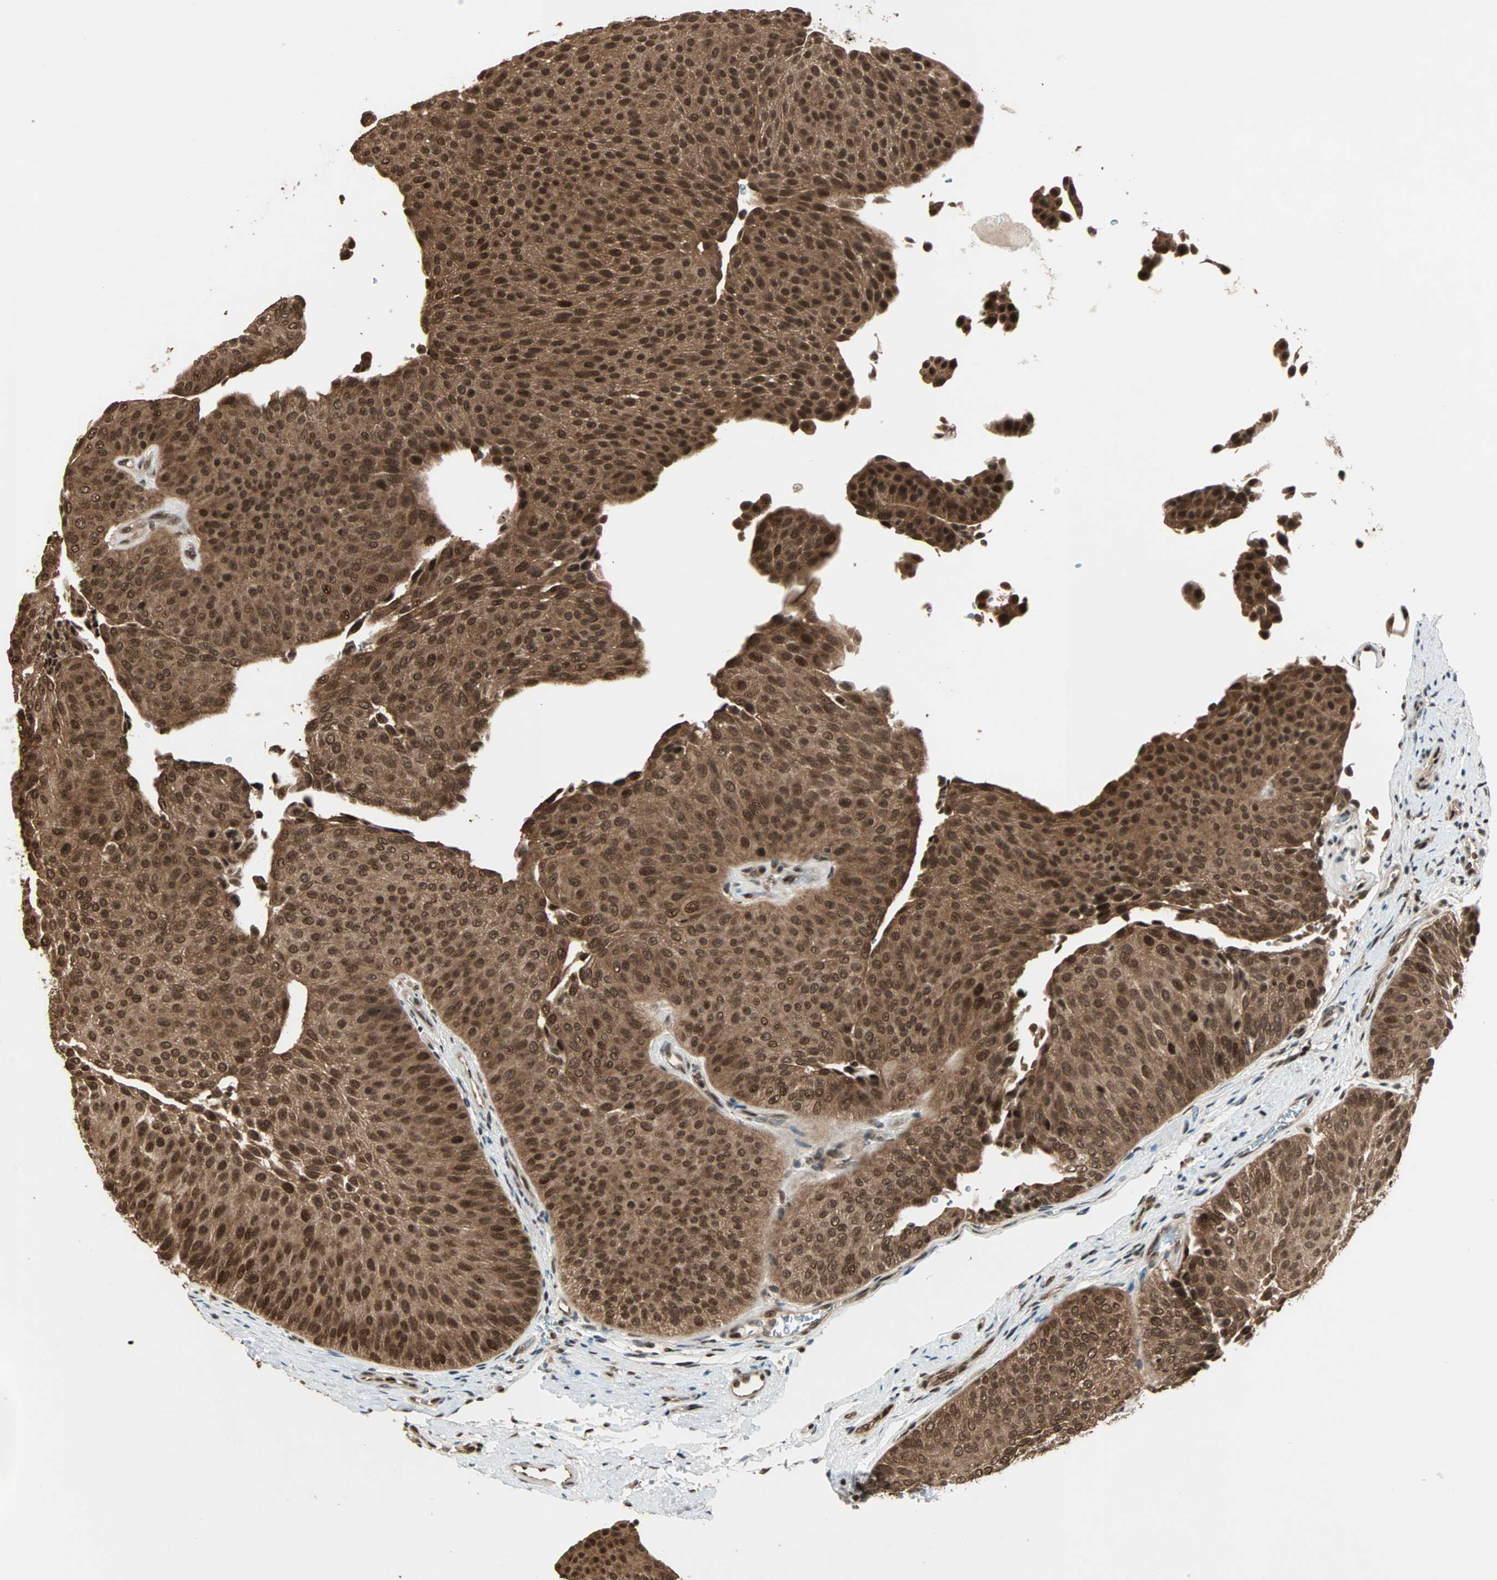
{"staining": {"intensity": "strong", "quantity": ">75%", "location": "cytoplasmic/membranous,nuclear"}, "tissue": "urothelial cancer", "cell_type": "Tumor cells", "image_type": "cancer", "snomed": [{"axis": "morphology", "description": "Urothelial carcinoma, Low grade"}, {"axis": "topography", "description": "Urinary bladder"}], "caption": "Immunohistochemistry (IHC) micrograph of human low-grade urothelial carcinoma stained for a protein (brown), which demonstrates high levels of strong cytoplasmic/membranous and nuclear staining in about >75% of tumor cells.", "gene": "ZNF44", "patient": {"sex": "female", "age": 60}}